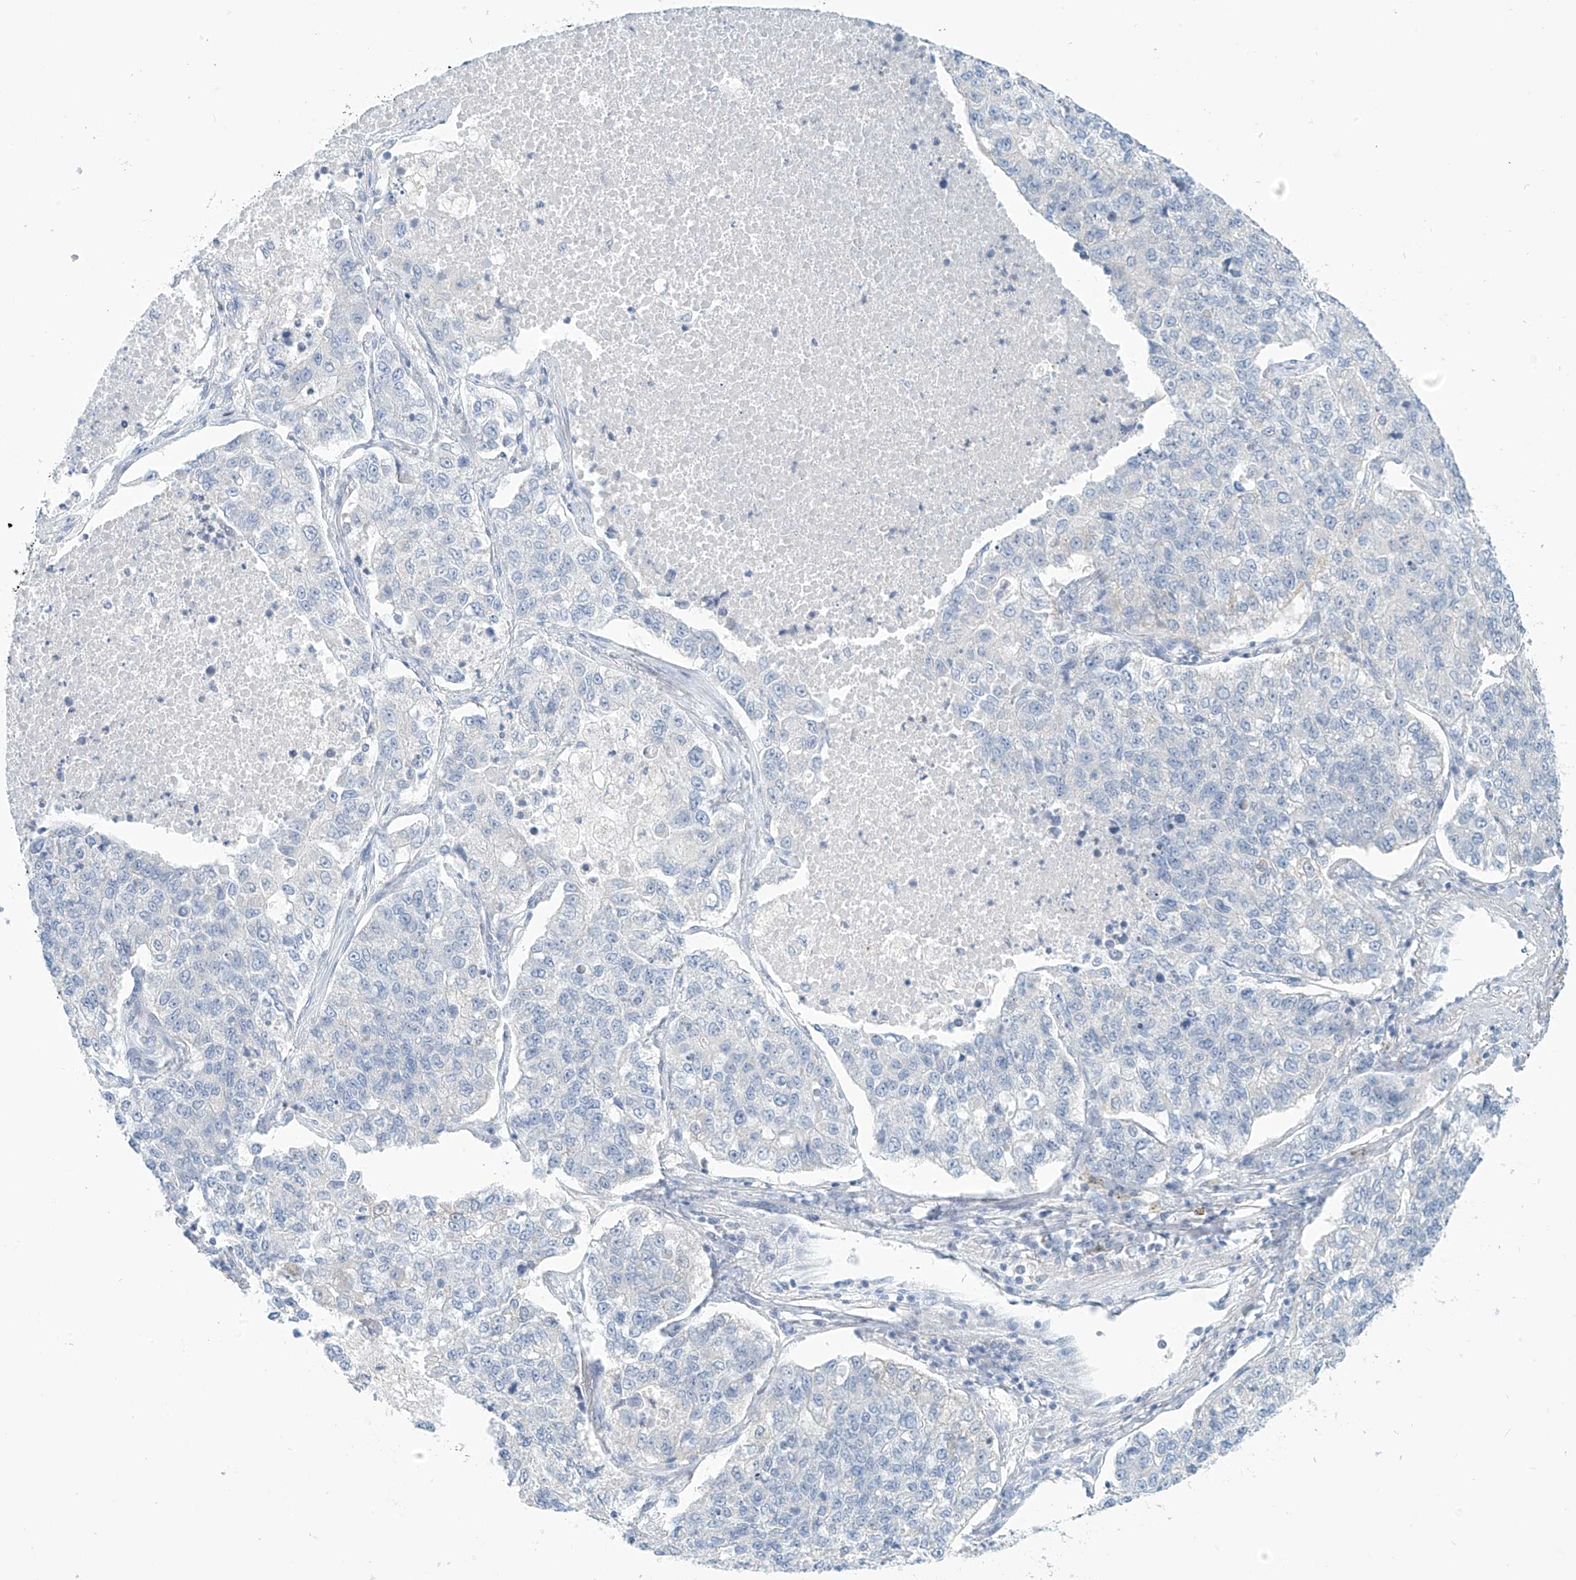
{"staining": {"intensity": "negative", "quantity": "none", "location": "none"}, "tissue": "lung cancer", "cell_type": "Tumor cells", "image_type": "cancer", "snomed": [{"axis": "morphology", "description": "Adenocarcinoma, NOS"}, {"axis": "topography", "description": "Lung"}], "caption": "Lung cancer (adenocarcinoma) stained for a protein using immunohistochemistry demonstrates no staining tumor cells.", "gene": "SLC6A12", "patient": {"sex": "male", "age": 49}}